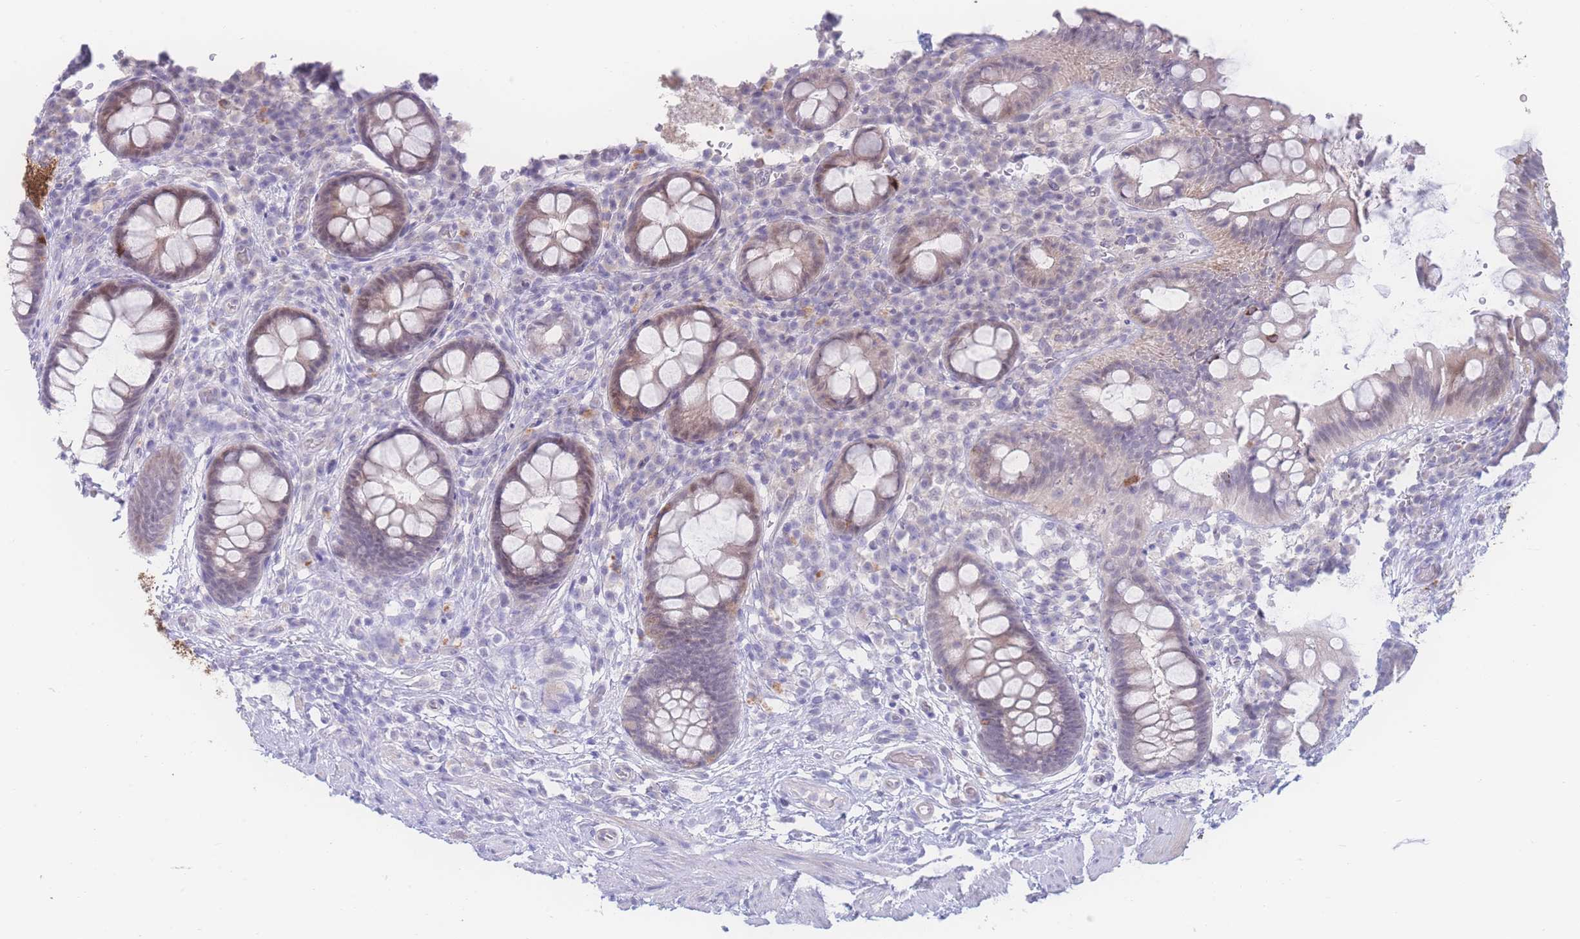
{"staining": {"intensity": "weak", "quantity": "25%-75%", "location": "cytoplasmic/membranous"}, "tissue": "rectum", "cell_type": "Glandular cells", "image_type": "normal", "snomed": [{"axis": "morphology", "description": "Normal tissue, NOS"}, {"axis": "topography", "description": "Rectum"}, {"axis": "topography", "description": "Peripheral nerve tissue"}], "caption": "The micrograph exhibits staining of benign rectum, revealing weak cytoplasmic/membranous protein expression (brown color) within glandular cells.", "gene": "PRSS22", "patient": {"sex": "female", "age": 69}}